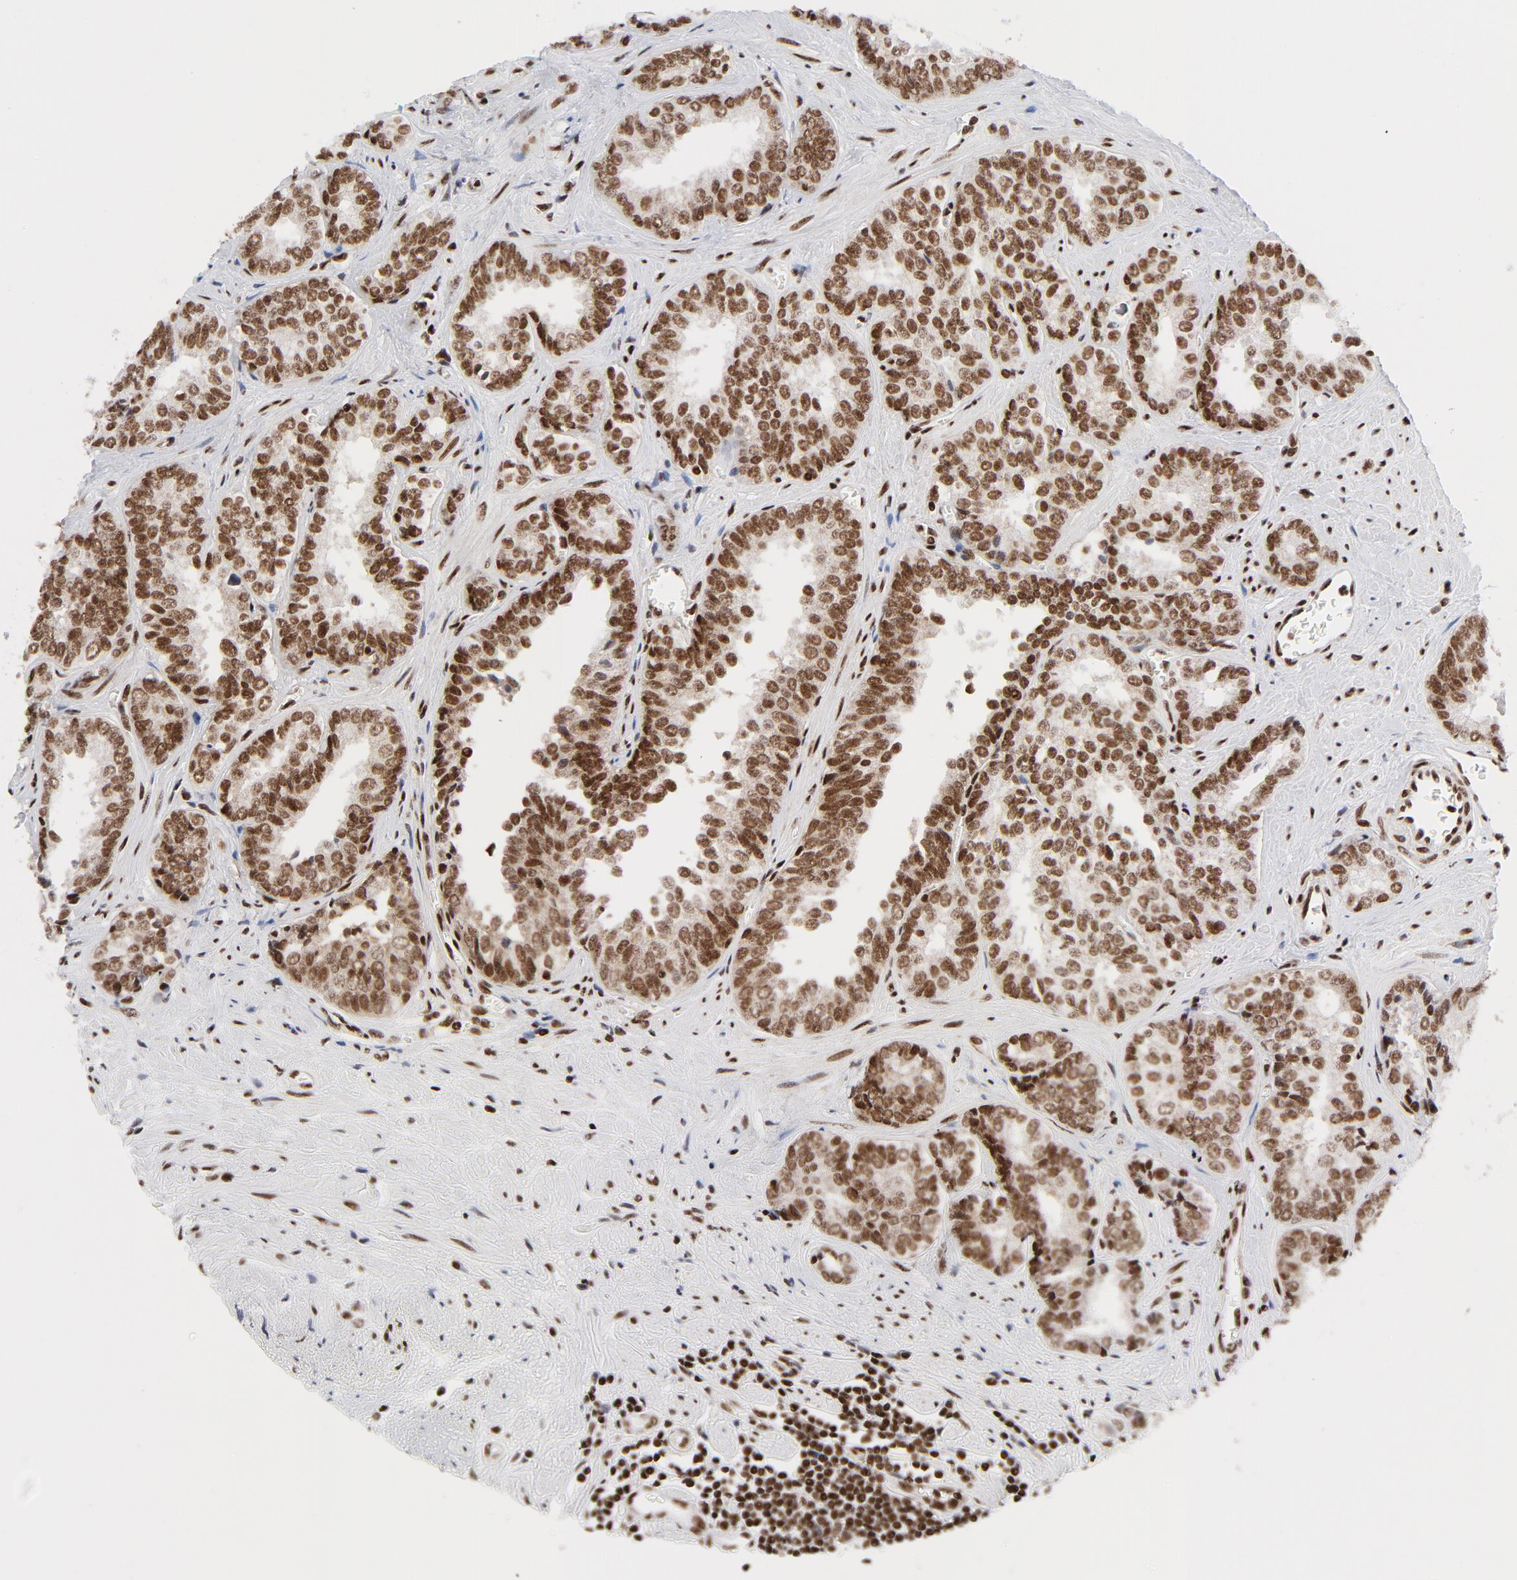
{"staining": {"intensity": "strong", "quantity": ">75%", "location": "nuclear"}, "tissue": "prostate cancer", "cell_type": "Tumor cells", "image_type": "cancer", "snomed": [{"axis": "morphology", "description": "Adenocarcinoma, High grade"}, {"axis": "topography", "description": "Prostate"}], "caption": "Immunohistochemical staining of prostate cancer (high-grade adenocarcinoma) reveals high levels of strong nuclear staining in approximately >75% of tumor cells.", "gene": "NFYB", "patient": {"sex": "male", "age": 67}}